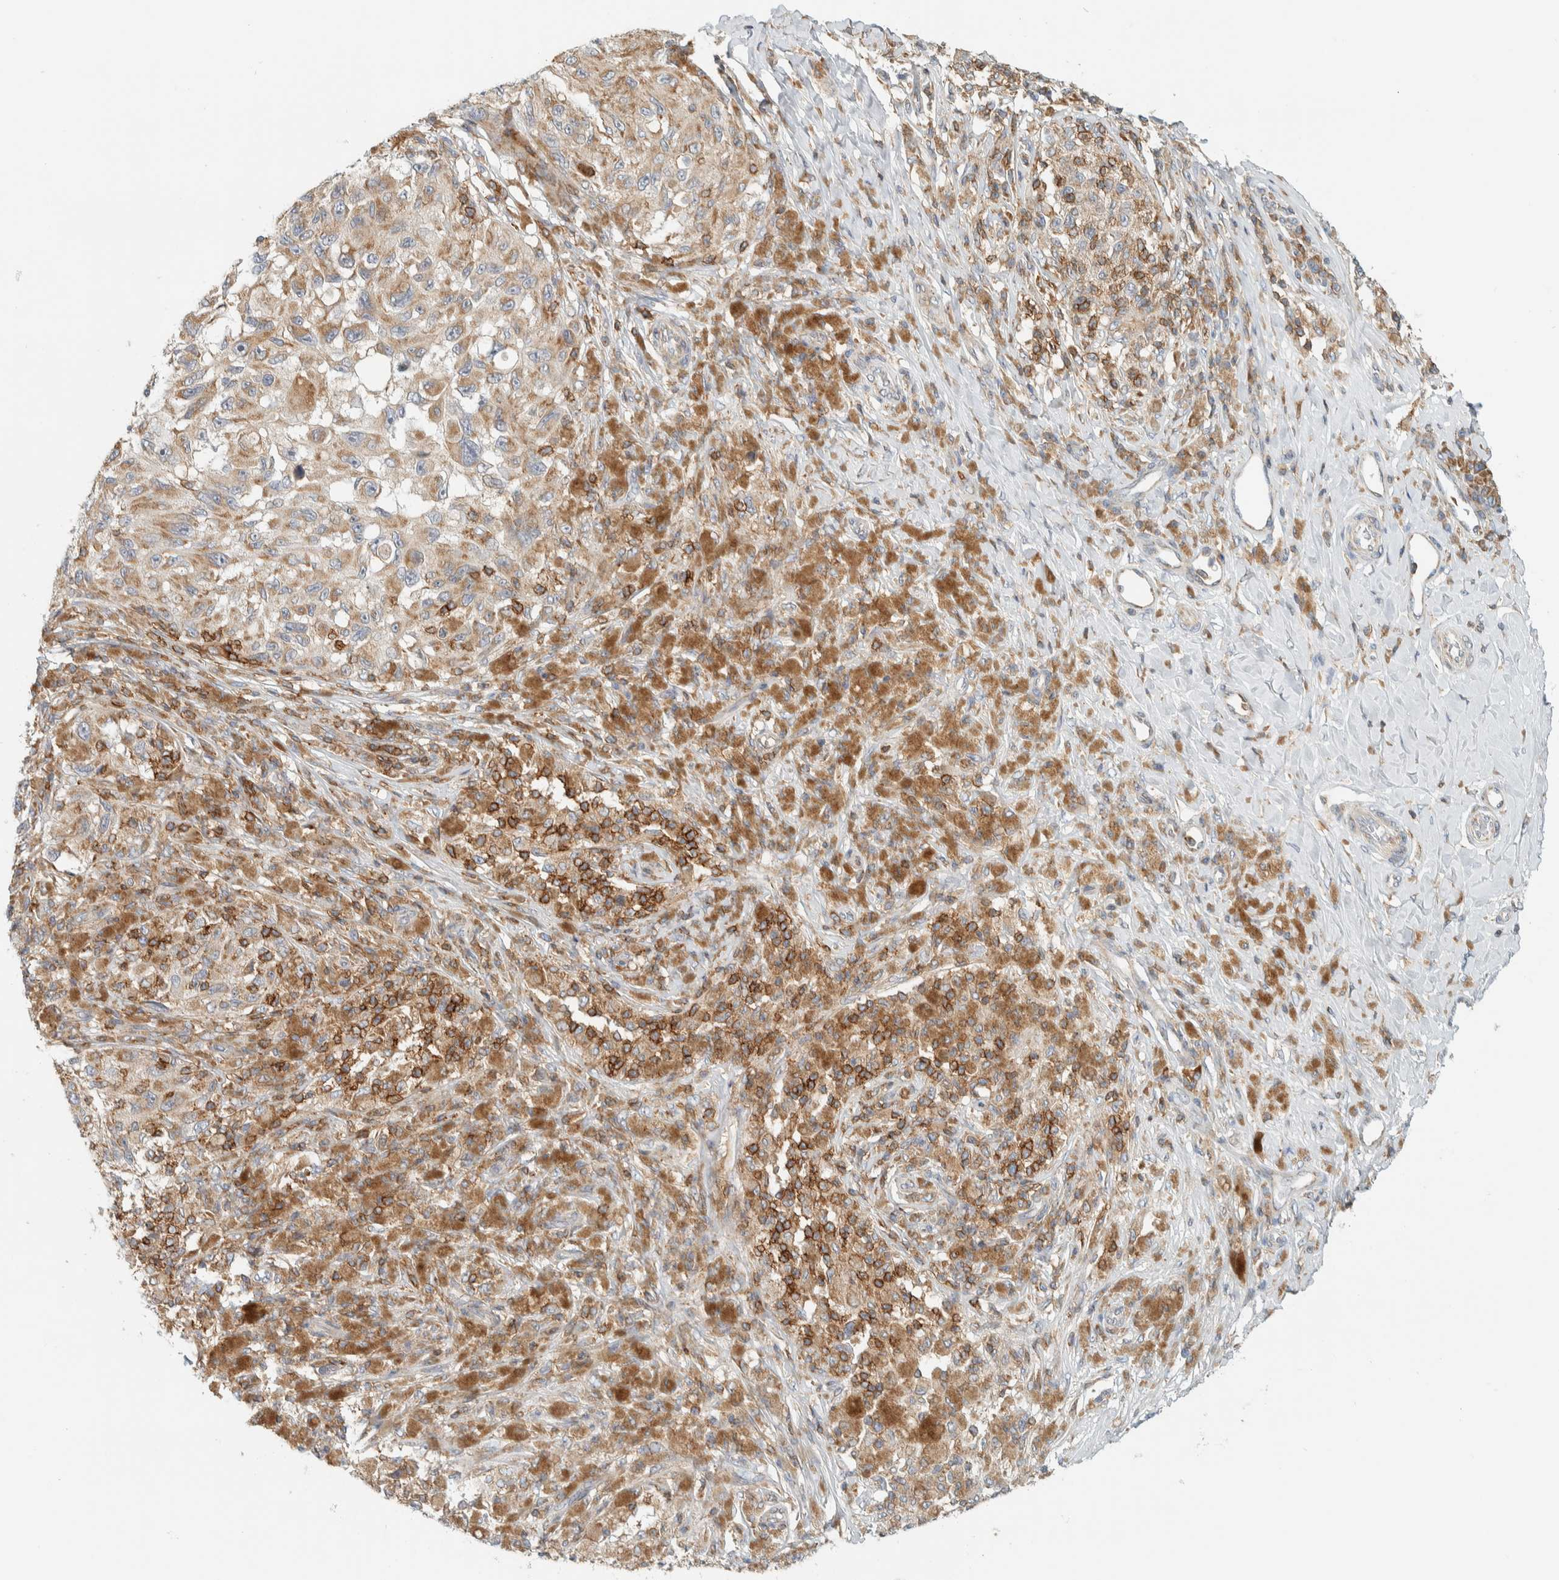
{"staining": {"intensity": "weak", "quantity": ">75%", "location": "cytoplasmic/membranous"}, "tissue": "melanoma", "cell_type": "Tumor cells", "image_type": "cancer", "snomed": [{"axis": "morphology", "description": "Malignant melanoma, NOS"}, {"axis": "topography", "description": "Skin"}], "caption": "The histopathology image demonstrates a brown stain indicating the presence of a protein in the cytoplasmic/membranous of tumor cells in malignant melanoma.", "gene": "CCDC57", "patient": {"sex": "female", "age": 73}}